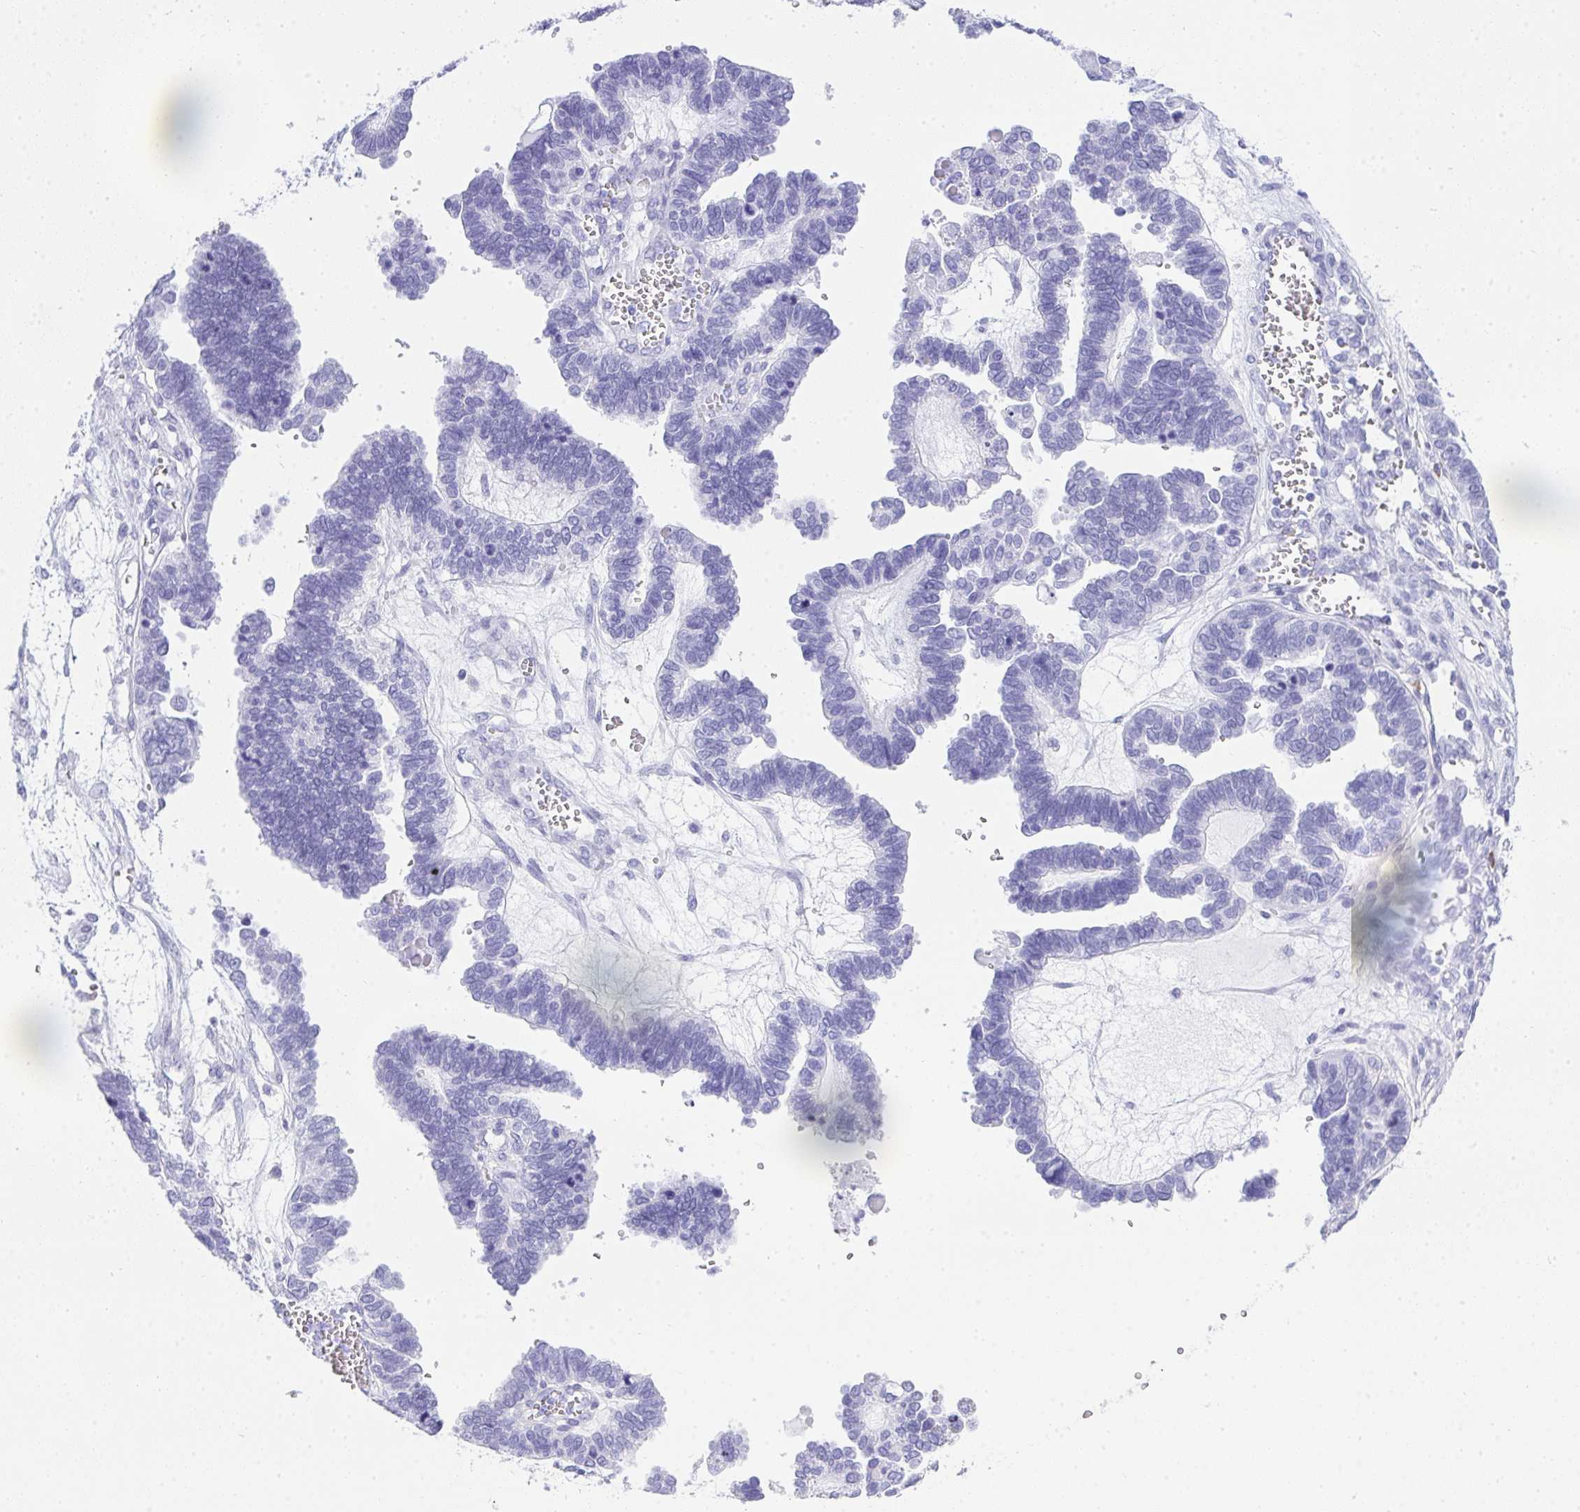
{"staining": {"intensity": "negative", "quantity": "none", "location": "none"}, "tissue": "ovarian cancer", "cell_type": "Tumor cells", "image_type": "cancer", "snomed": [{"axis": "morphology", "description": "Cystadenocarcinoma, serous, NOS"}, {"axis": "topography", "description": "Ovary"}], "caption": "The image demonstrates no significant staining in tumor cells of ovarian cancer (serous cystadenocarcinoma).", "gene": "CDADC1", "patient": {"sex": "female", "age": 51}}